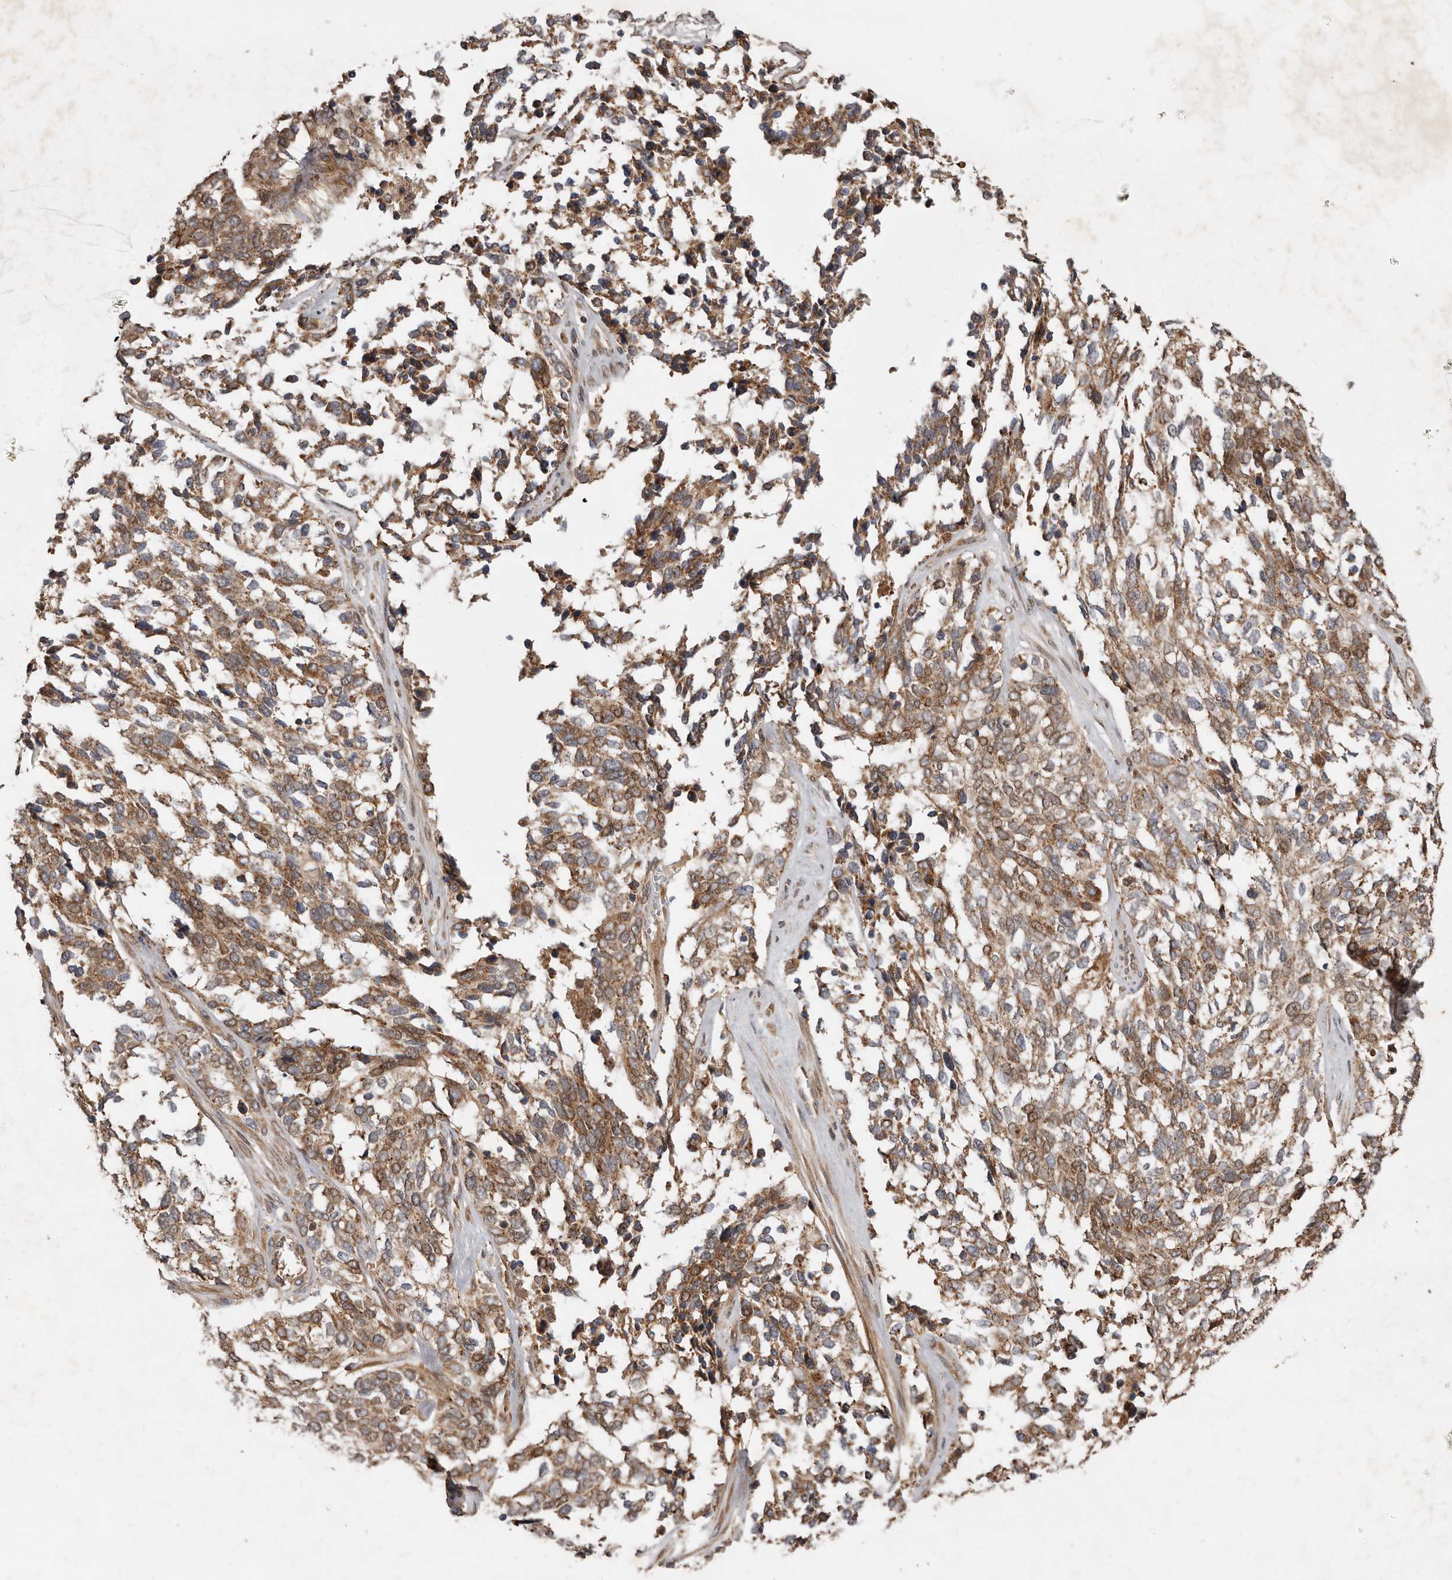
{"staining": {"intensity": "moderate", "quantity": ">75%", "location": "cytoplasmic/membranous"}, "tissue": "ovarian cancer", "cell_type": "Tumor cells", "image_type": "cancer", "snomed": [{"axis": "morphology", "description": "Cystadenocarcinoma, serous, NOS"}, {"axis": "topography", "description": "Ovary"}], "caption": "IHC of human ovarian cancer (serous cystadenocarcinoma) displays medium levels of moderate cytoplasmic/membranous staining in about >75% of tumor cells.", "gene": "STK36", "patient": {"sex": "female", "age": 44}}